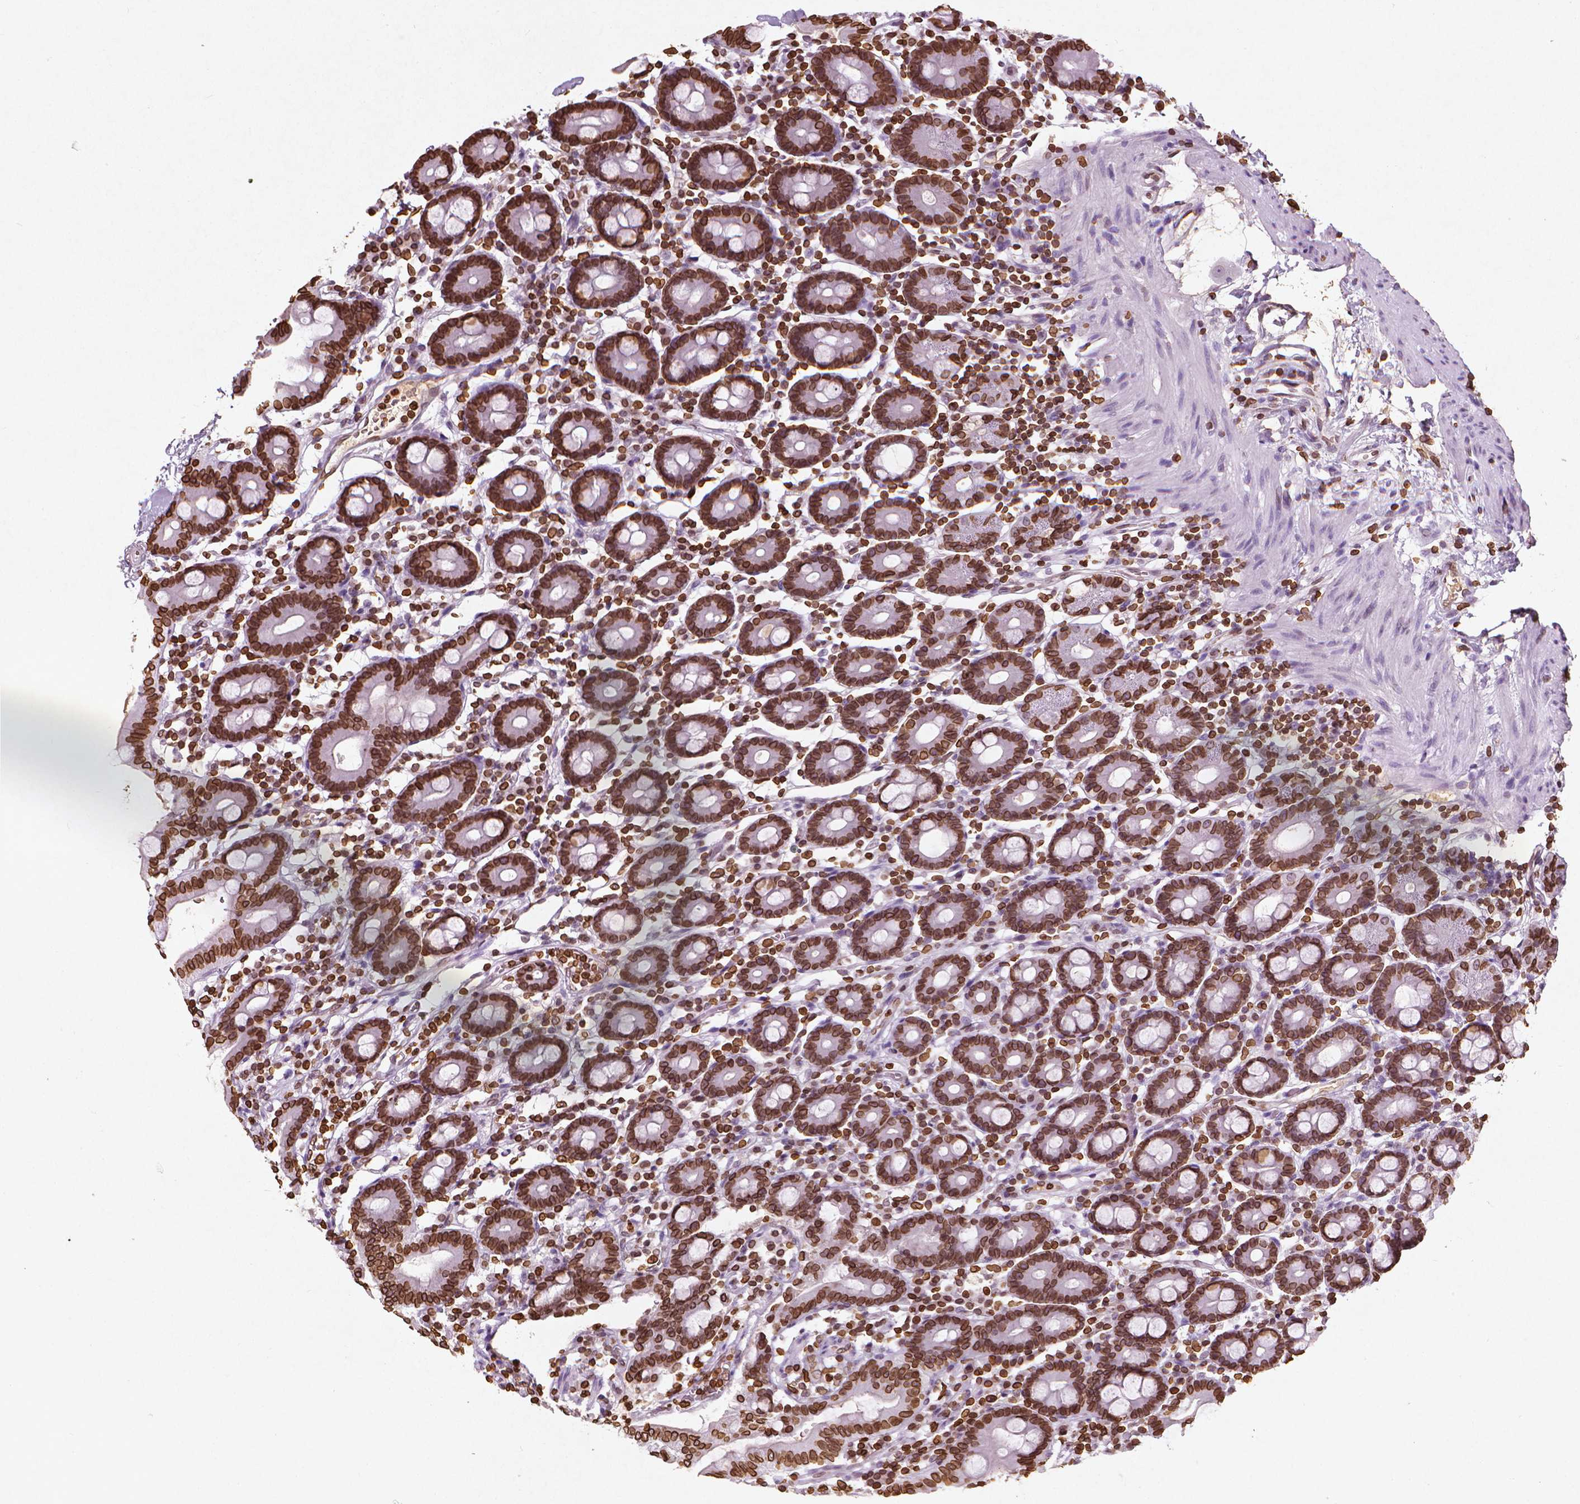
{"staining": {"intensity": "strong", "quantity": ">75%", "location": "cytoplasmic/membranous,nuclear"}, "tissue": "duodenum", "cell_type": "Glandular cells", "image_type": "normal", "snomed": [{"axis": "morphology", "description": "Normal tissue, NOS"}, {"axis": "topography", "description": "Pancreas"}, {"axis": "topography", "description": "Duodenum"}], "caption": "Immunohistochemical staining of normal human duodenum exhibits high levels of strong cytoplasmic/membranous,nuclear positivity in approximately >75% of glandular cells.", "gene": "LMNB1", "patient": {"sex": "male", "age": 59}}